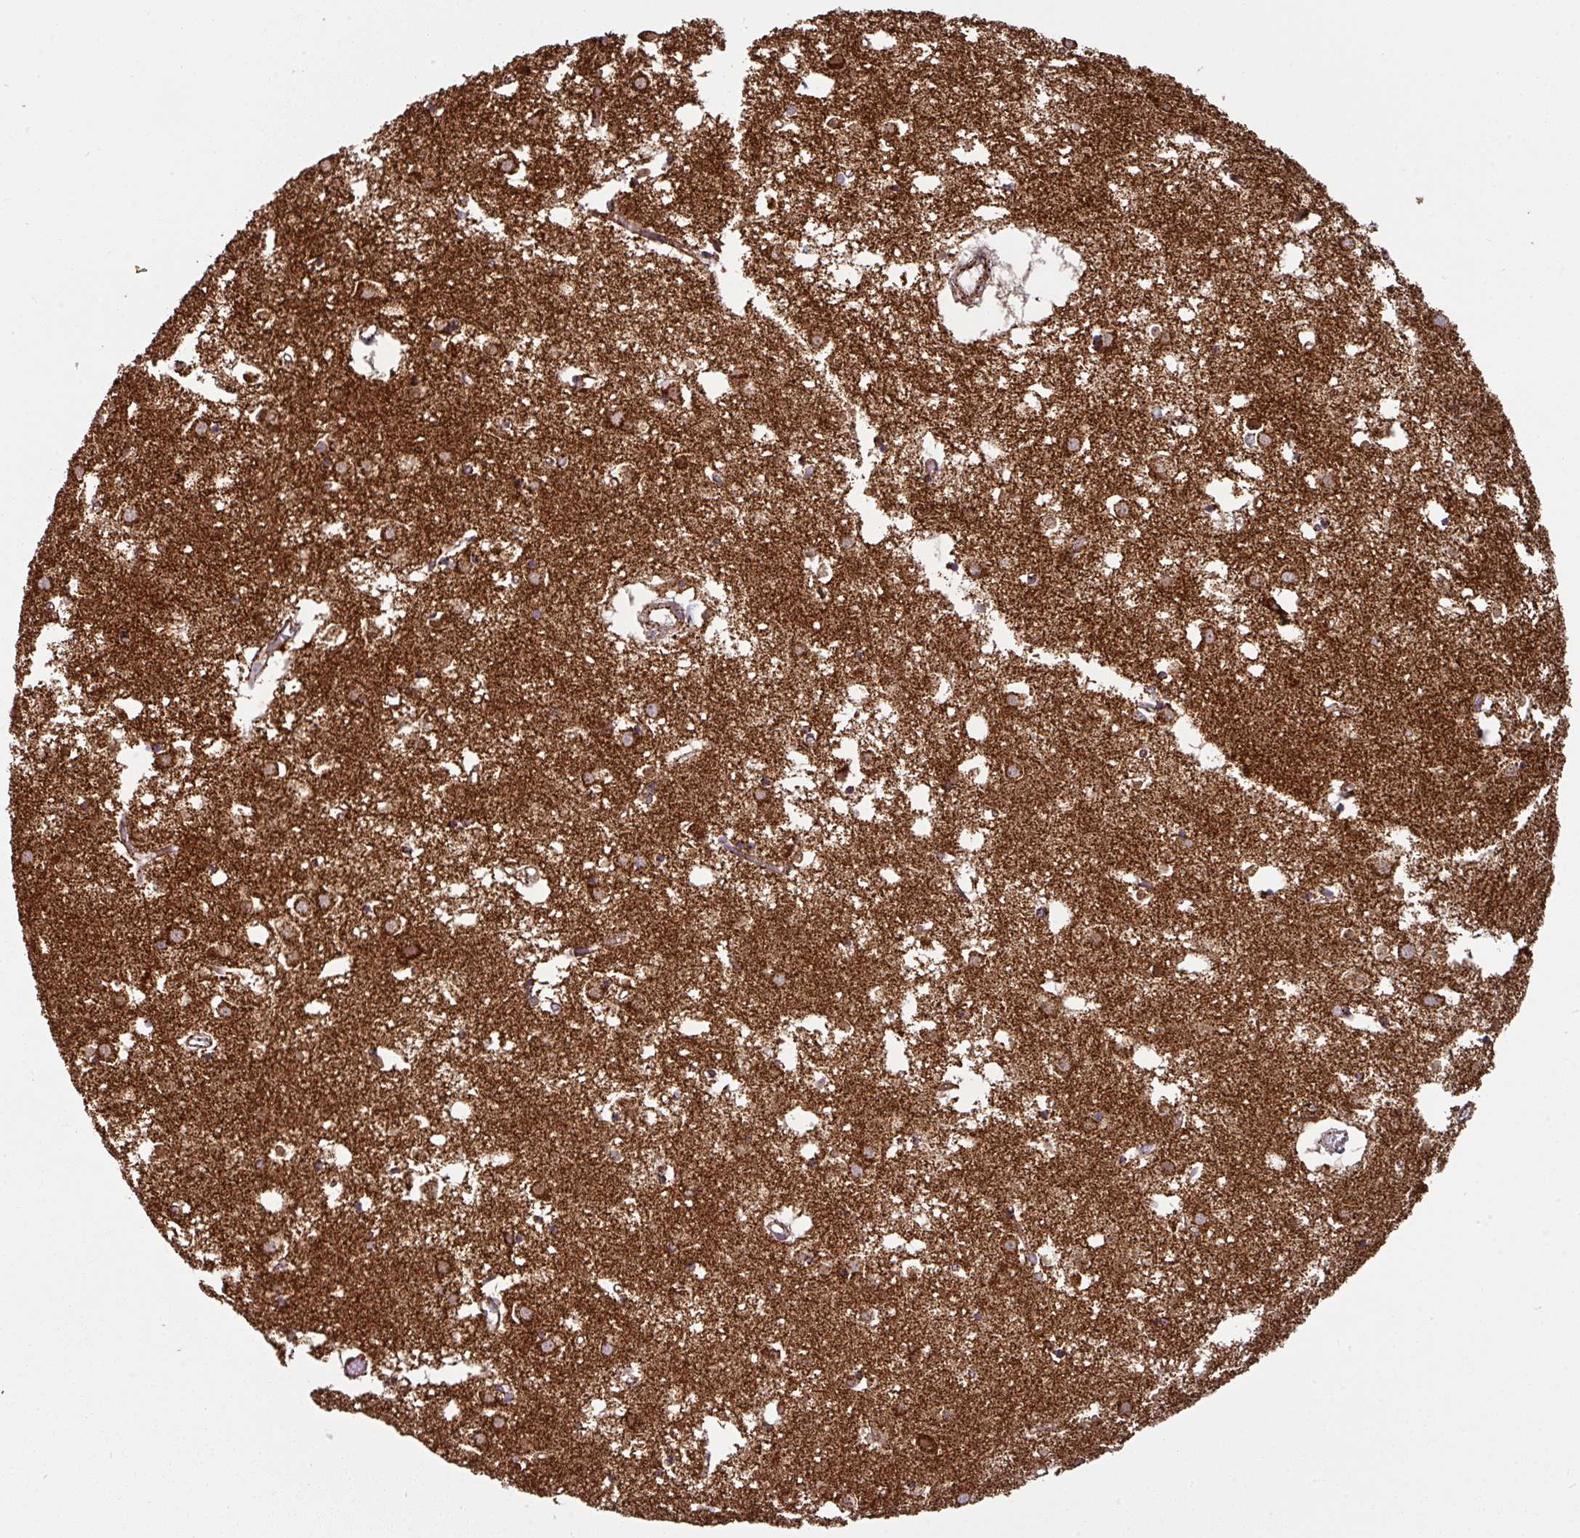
{"staining": {"intensity": "moderate", "quantity": ">75%", "location": "cytoplasmic/membranous"}, "tissue": "caudate", "cell_type": "Glial cells", "image_type": "normal", "snomed": [{"axis": "morphology", "description": "Normal tissue, NOS"}, {"axis": "topography", "description": "Lateral ventricle wall"}], "caption": "Glial cells demonstrate moderate cytoplasmic/membranous positivity in approximately >75% of cells in benign caudate.", "gene": "TRAP1", "patient": {"sex": "male", "age": 70}}